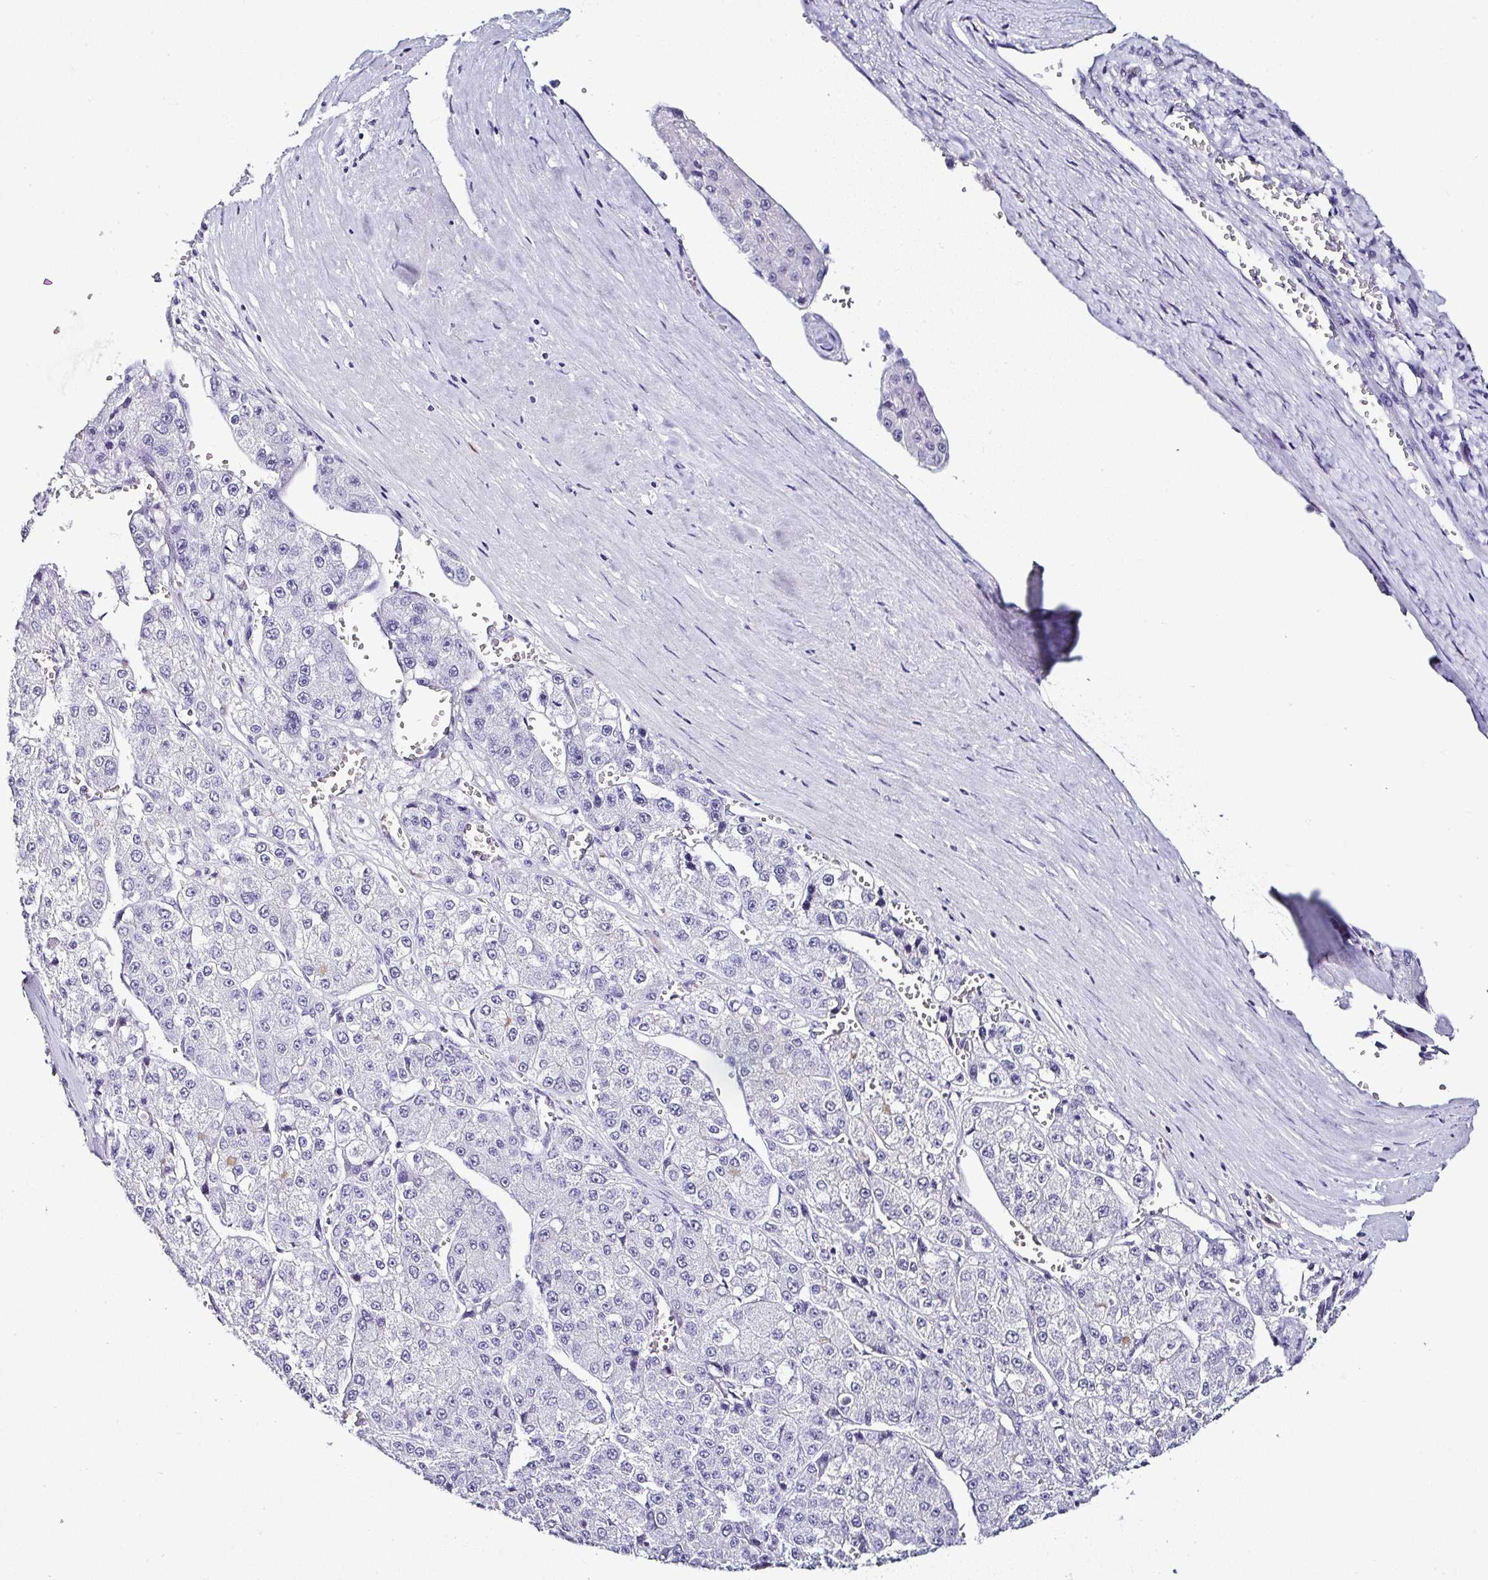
{"staining": {"intensity": "negative", "quantity": "none", "location": "none"}, "tissue": "liver cancer", "cell_type": "Tumor cells", "image_type": "cancer", "snomed": [{"axis": "morphology", "description": "Carcinoma, Hepatocellular, NOS"}, {"axis": "topography", "description": "Liver"}], "caption": "This is an immunohistochemistry (IHC) photomicrograph of human liver cancer (hepatocellular carcinoma). There is no expression in tumor cells.", "gene": "SERPINB3", "patient": {"sex": "female", "age": 73}}